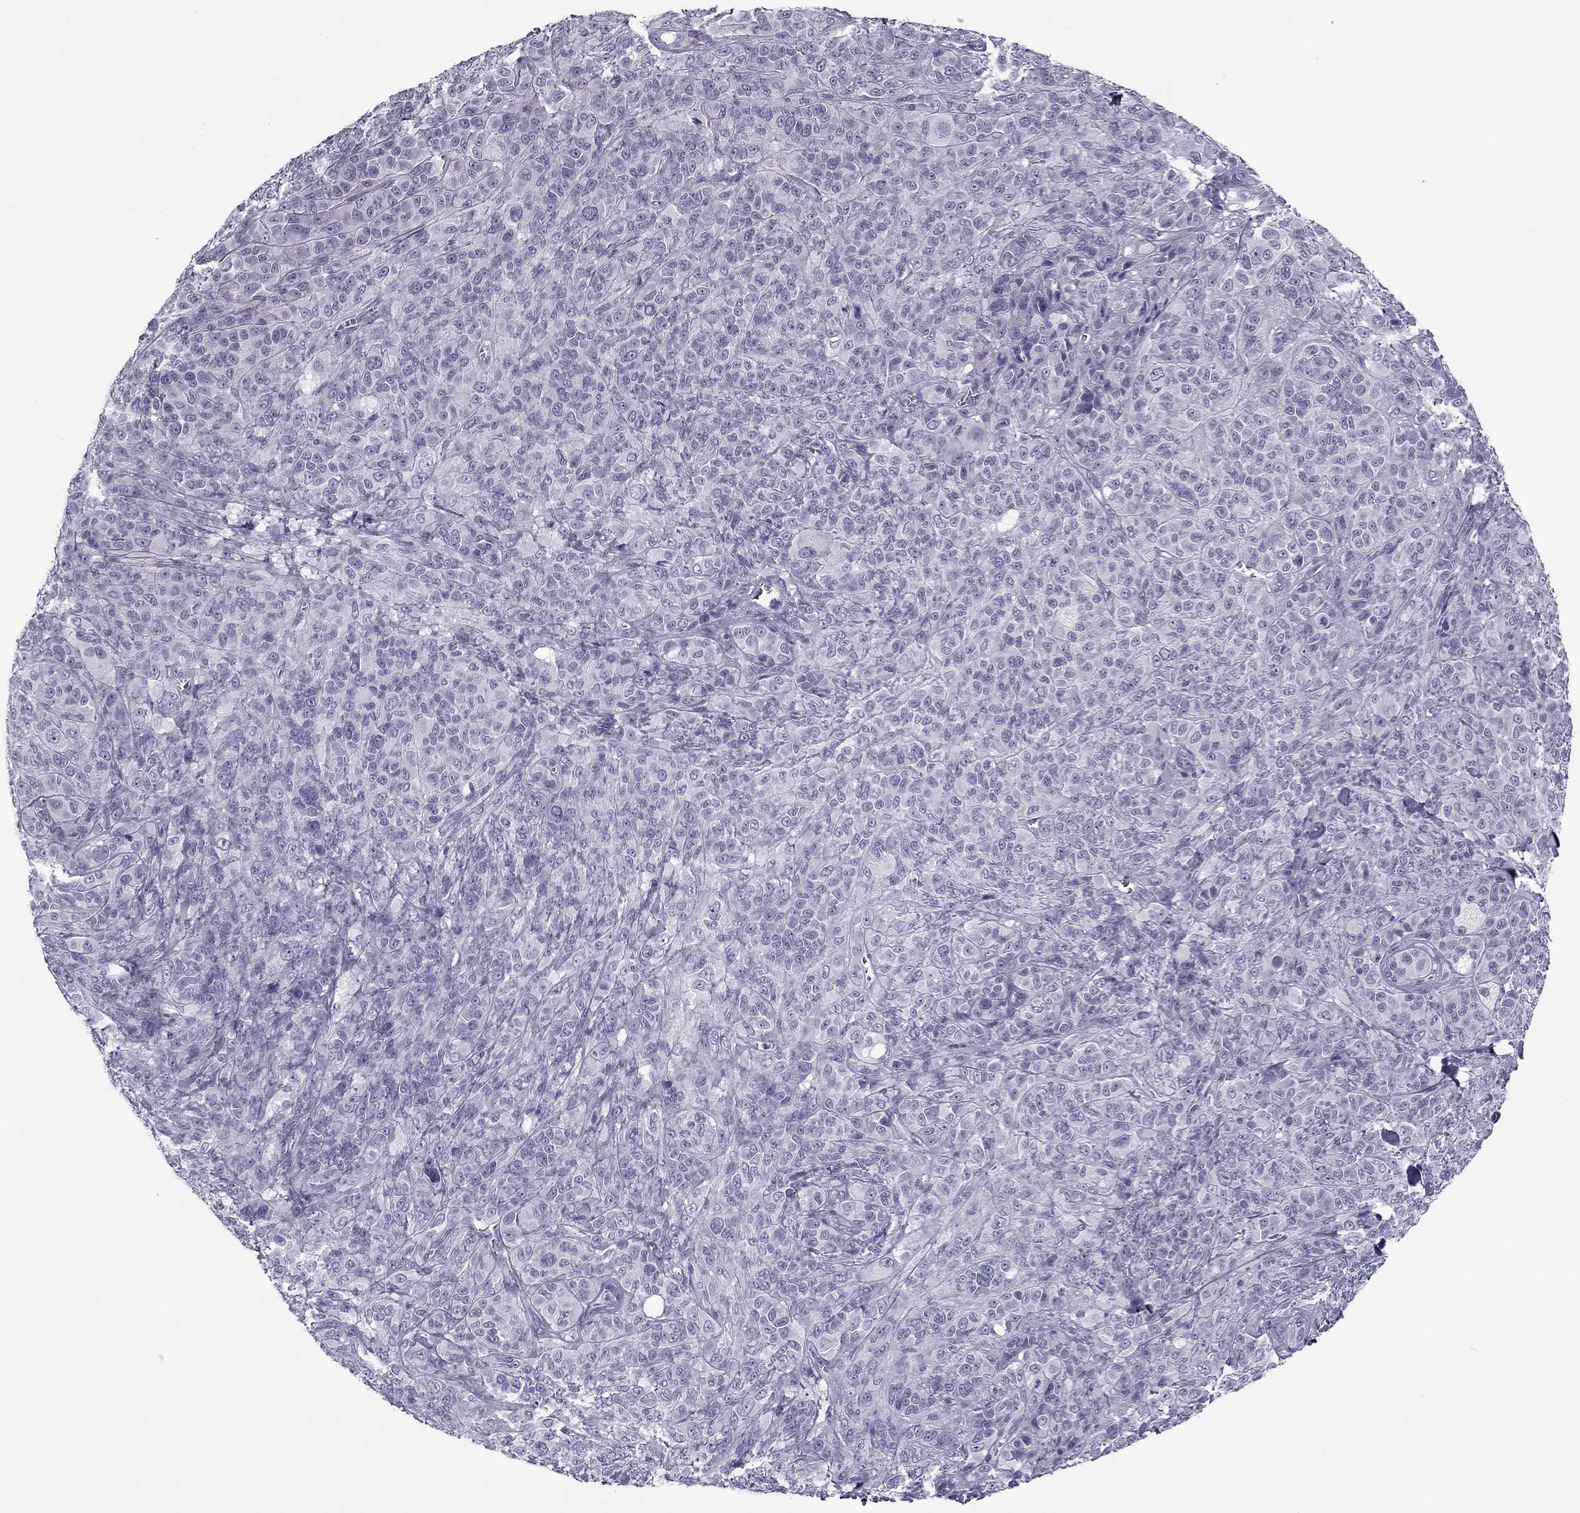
{"staining": {"intensity": "negative", "quantity": "none", "location": "none"}, "tissue": "melanoma", "cell_type": "Tumor cells", "image_type": "cancer", "snomed": [{"axis": "morphology", "description": "Malignant melanoma, NOS"}, {"axis": "topography", "description": "Skin"}], "caption": "This is a histopathology image of immunohistochemistry staining of malignant melanoma, which shows no expression in tumor cells.", "gene": "MC5R", "patient": {"sex": "female", "age": 87}}